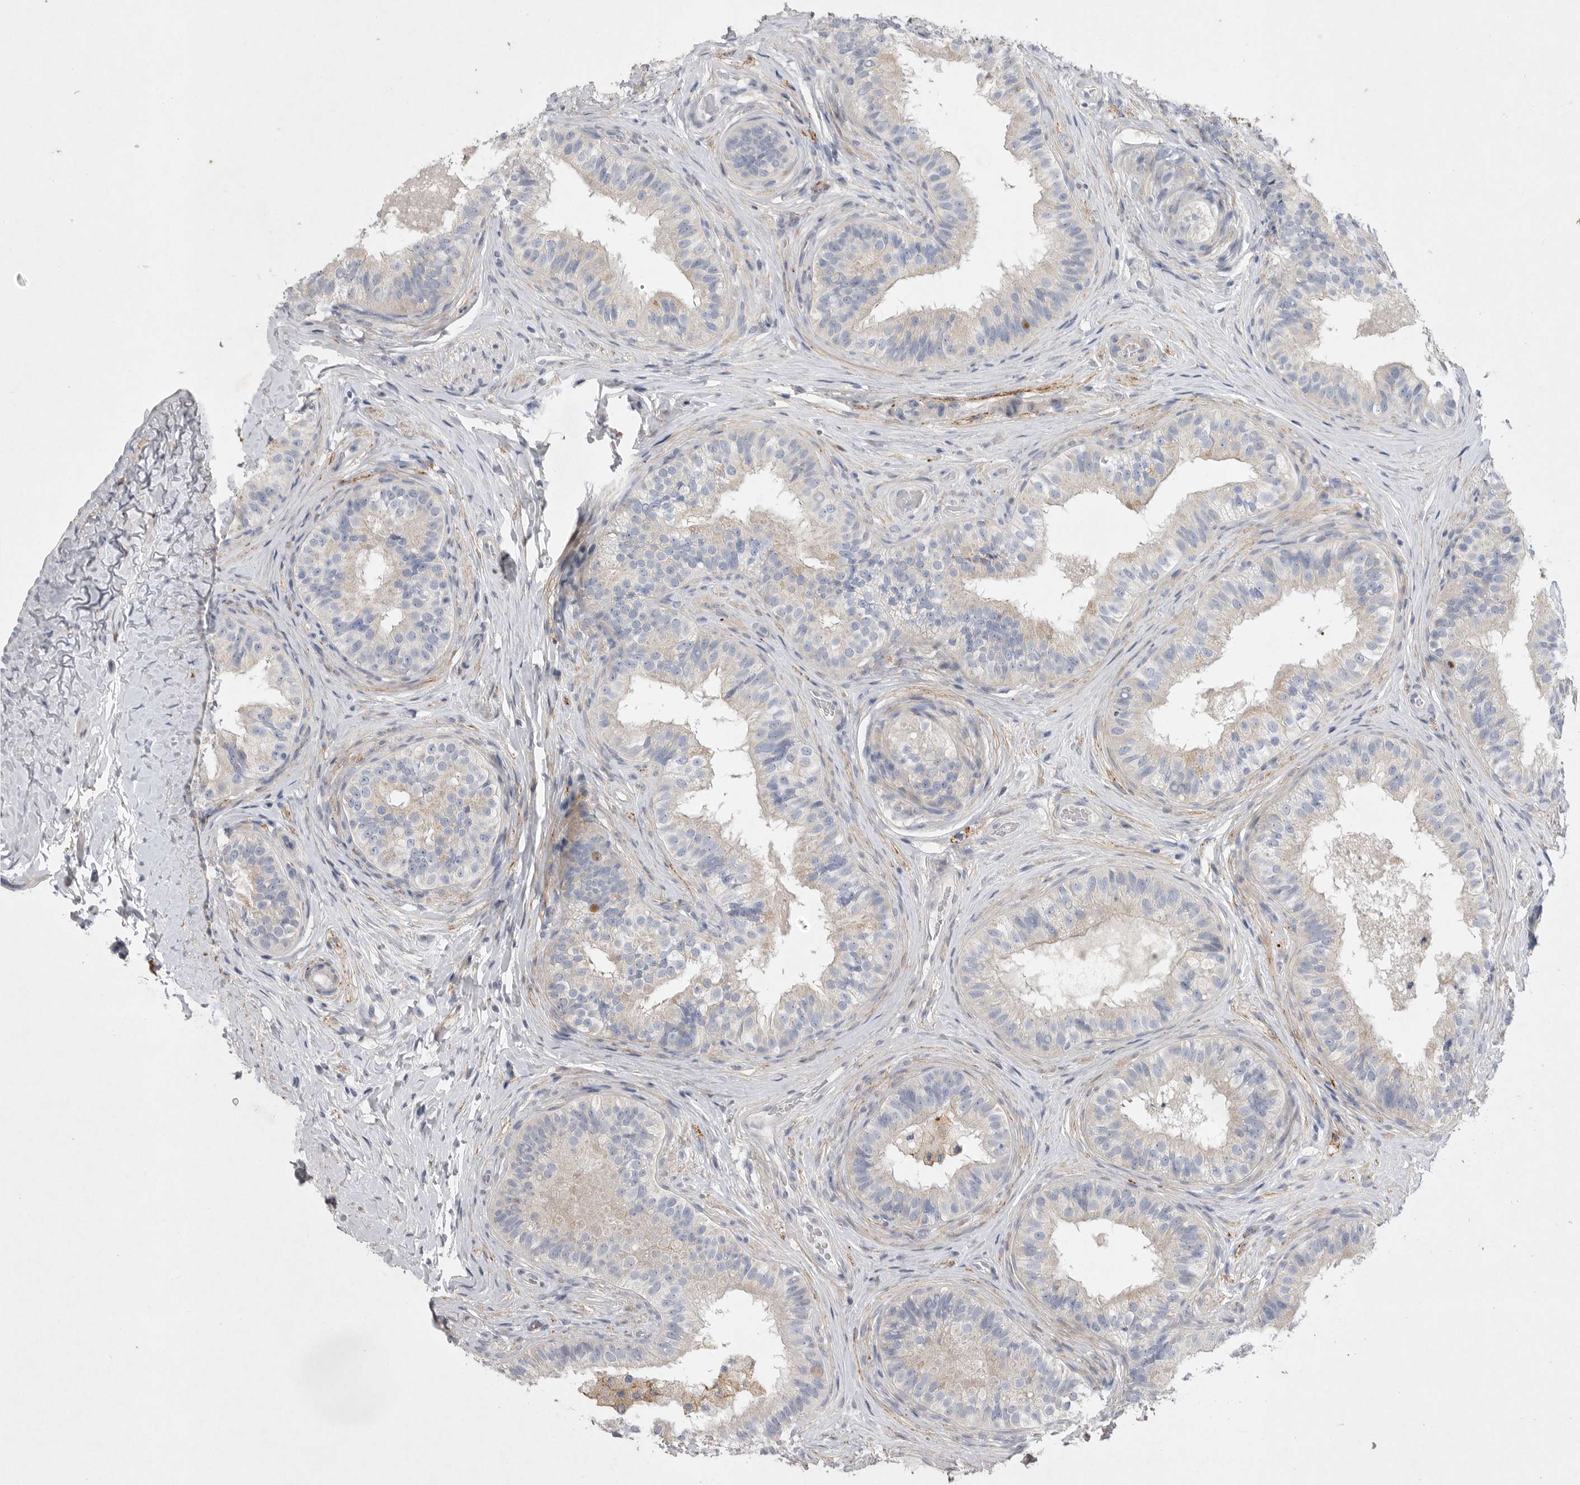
{"staining": {"intensity": "weak", "quantity": "<25%", "location": "cytoplasmic/membranous"}, "tissue": "epididymis", "cell_type": "Glandular cells", "image_type": "normal", "snomed": [{"axis": "morphology", "description": "Normal tissue, NOS"}, {"axis": "topography", "description": "Epididymis"}], "caption": "Immunohistochemical staining of unremarkable epididymis reveals no significant staining in glandular cells.", "gene": "EDEM3", "patient": {"sex": "male", "age": 49}}